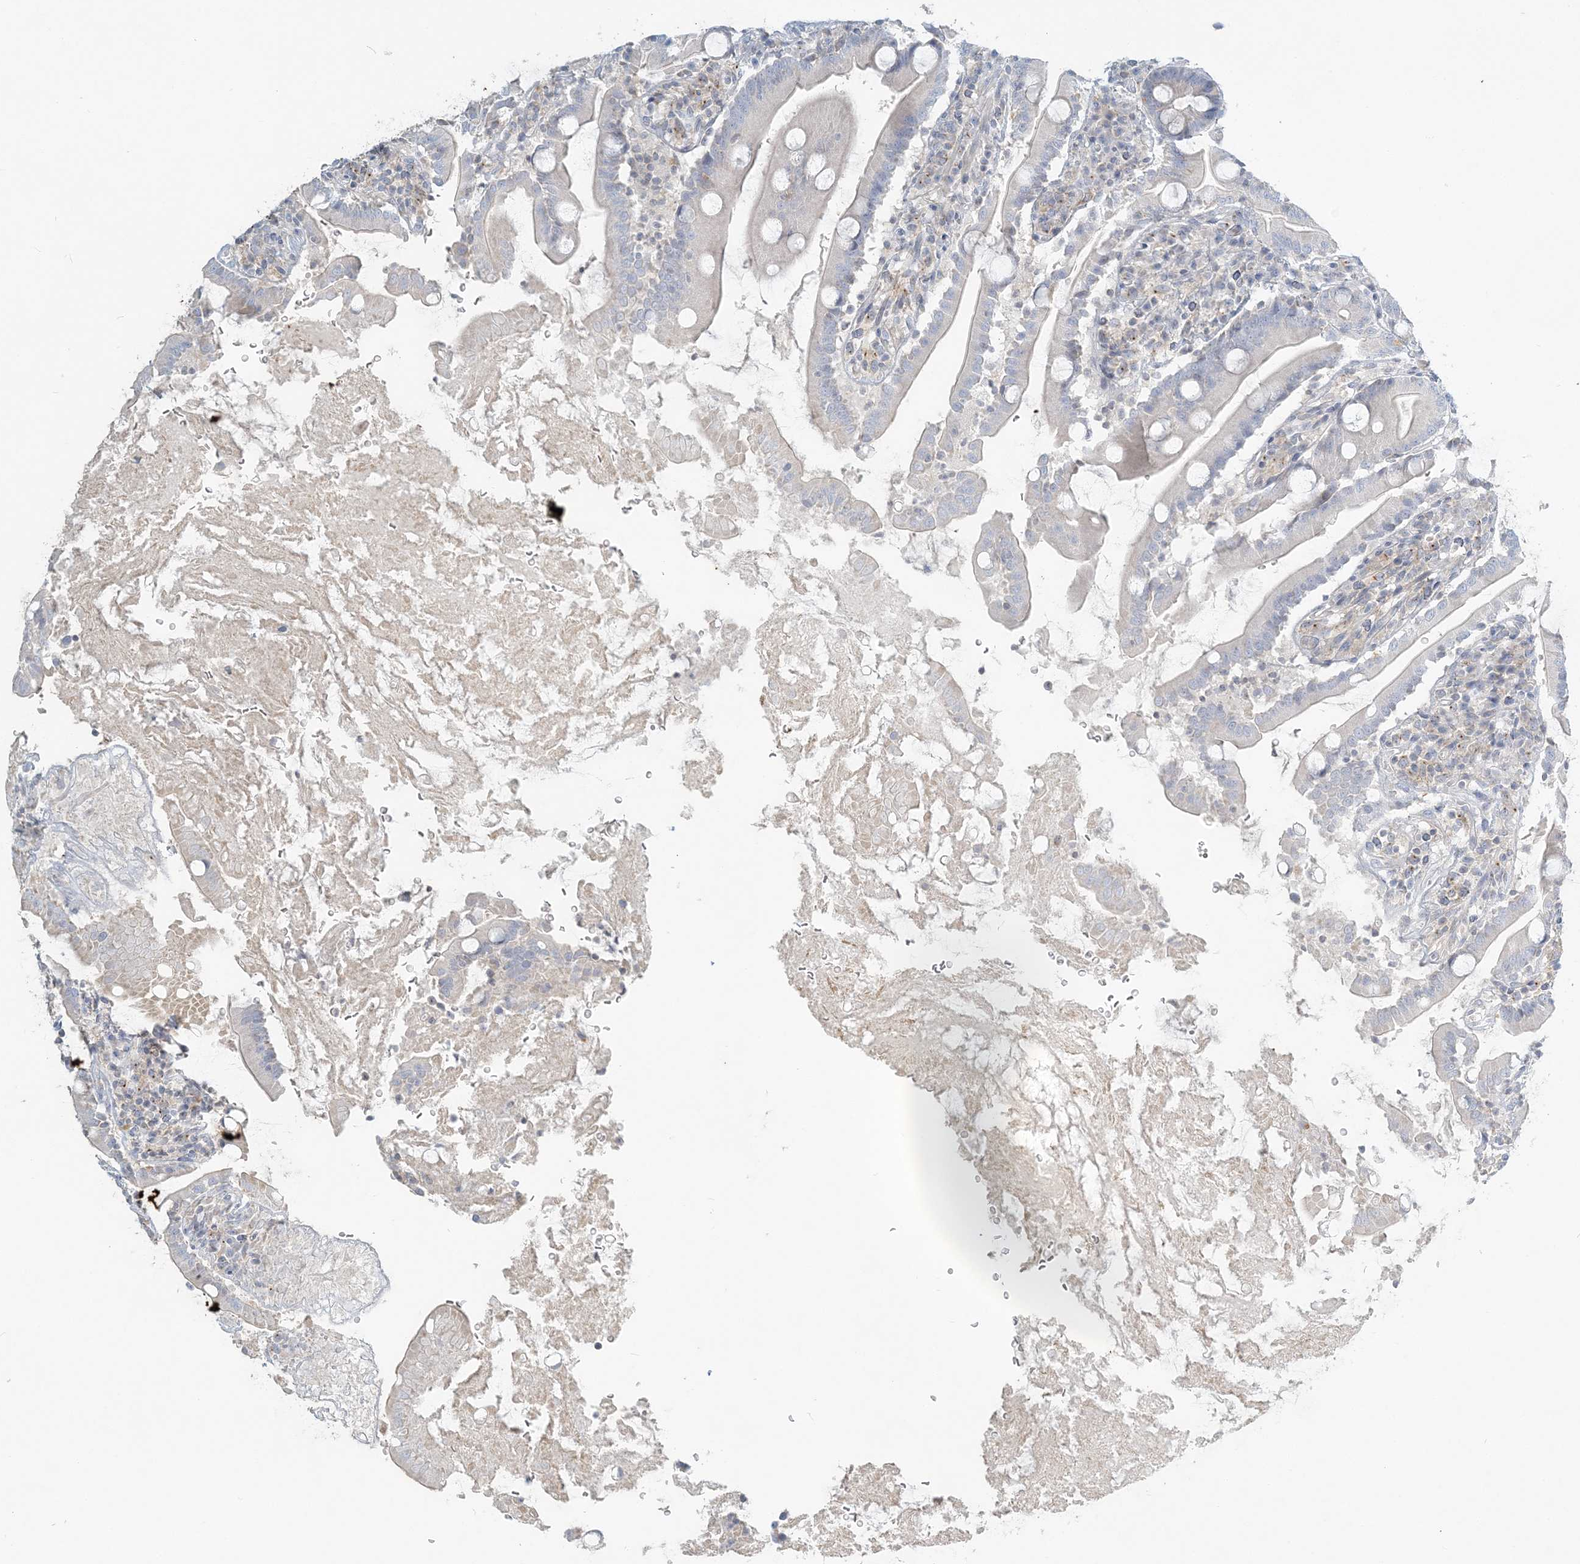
{"staining": {"intensity": "negative", "quantity": "none", "location": "none"}, "tissue": "duodenum", "cell_type": "Glandular cells", "image_type": "normal", "snomed": [{"axis": "morphology", "description": "Normal tissue, NOS"}, {"axis": "topography", "description": "Duodenum"}], "caption": "The immunohistochemistry (IHC) micrograph has no significant positivity in glandular cells of duodenum.", "gene": "NAA11", "patient": {"sex": "male", "age": 35}}